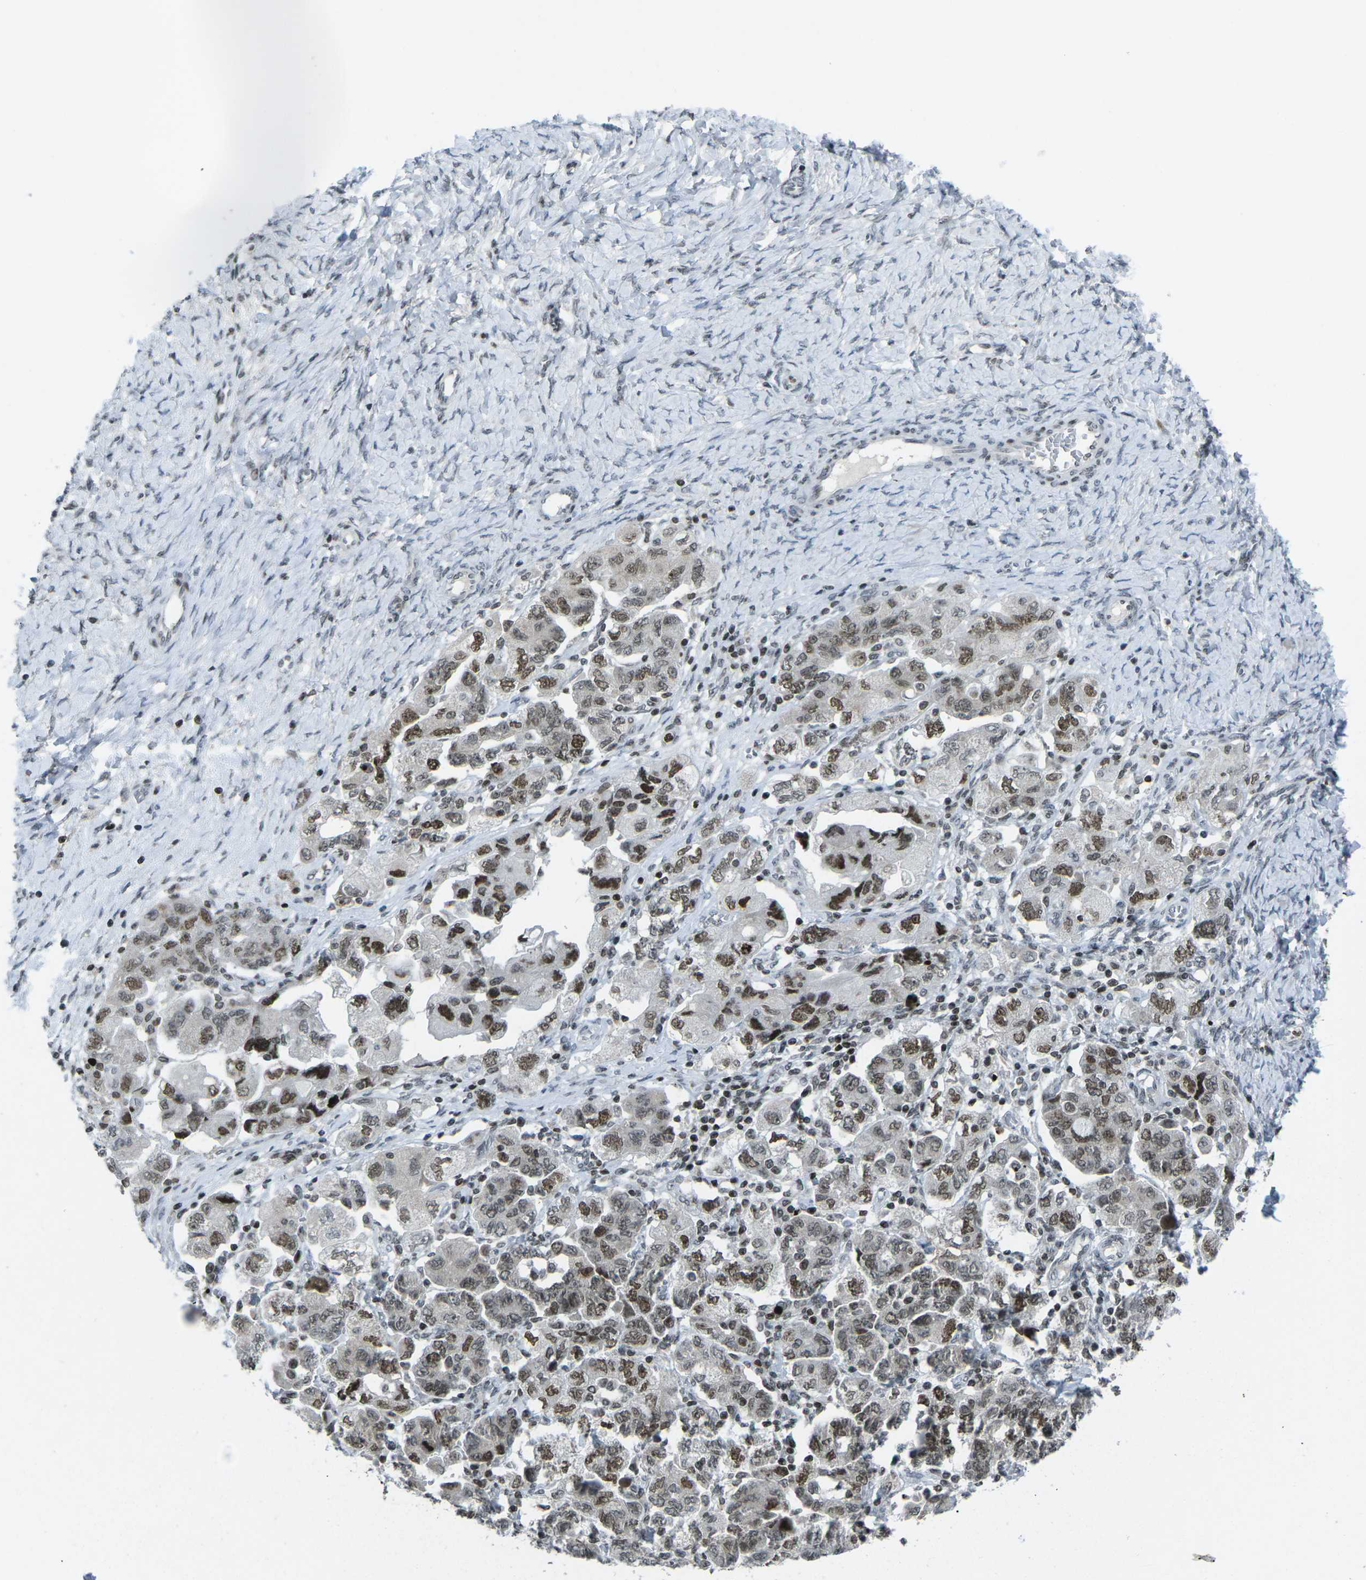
{"staining": {"intensity": "moderate", "quantity": ">75%", "location": "nuclear"}, "tissue": "ovarian cancer", "cell_type": "Tumor cells", "image_type": "cancer", "snomed": [{"axis": "morphology", "description": "Carcinoma, NOS"}, {"axis": "morphology", "description": "Cystadenocarcinoma, serous, NOS"}, {"axis": "topography", "description": "Ovary"}], "caption": "A medium amount of moderate nuclear positivity is present in about >75% of tumor cells in ovarian cancer (serous cystadenocarcinoma) tissue. The protein is shown in brown color, while the nuclei are stained blue.", "gene": "EME1", "patient": {"sex": "female", "age": 69}}